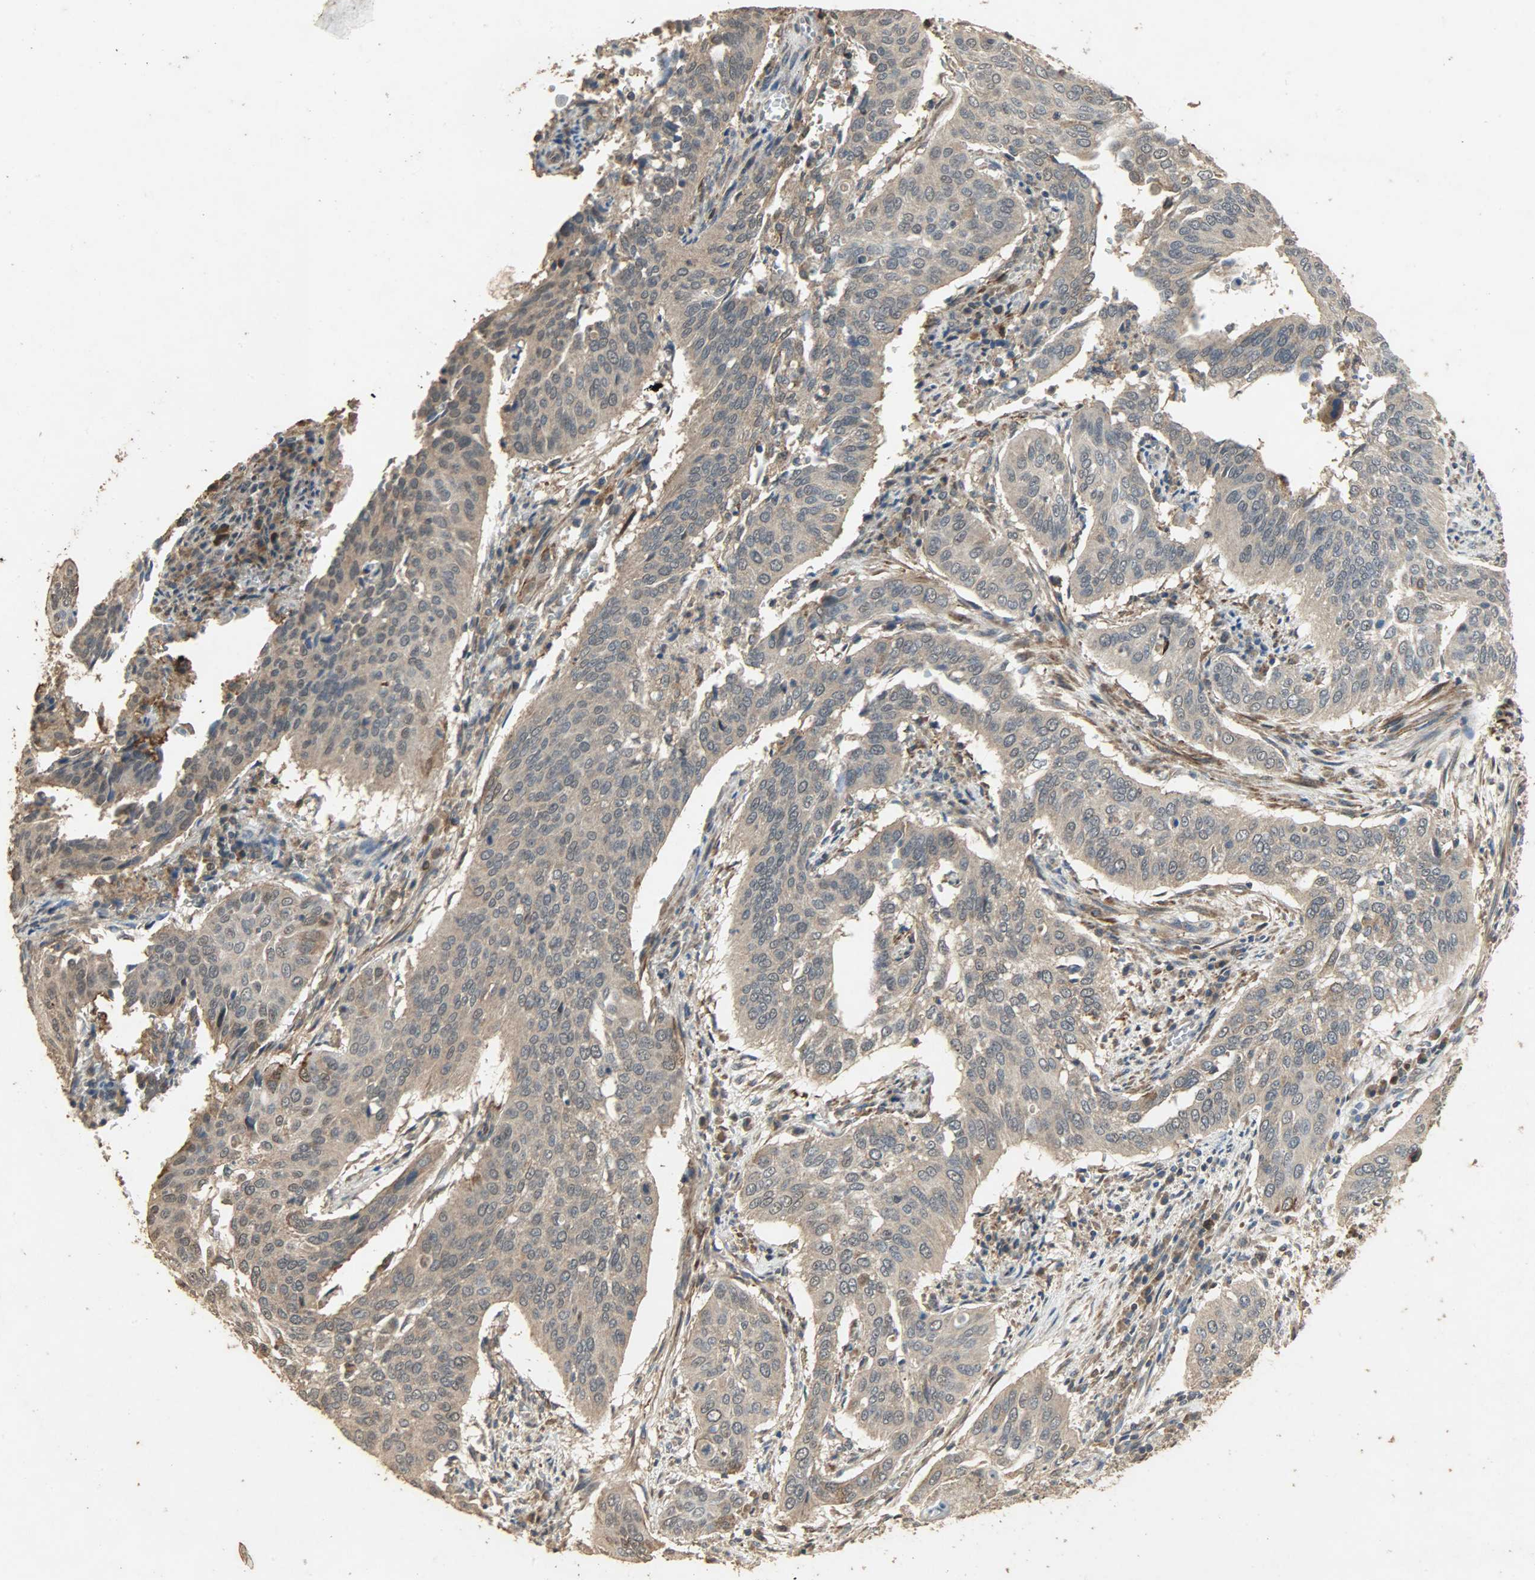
{"staining": {"intensity": "weak", "quantity": ">75%", "location": "cytoplasmic/membranous"}, "tissue": "cervical cancer", "cell_type": "Tumor cells", "image_type": "cancer", "snomed": [{"axis": "morphology", "description": "Squamous cell carcinoma, NOS"}, {"axis": "topography", "description": "Cervix"}], "caption": "Weak cytoplasmic/membranous expression for a protein is appreciated in approximately >75% of tumor cells of squamous cell carcinoma (cervical) using immunohistochemistry.", "gene": "CDKN2C", "patient": {"sex": "female", "age": 39}}